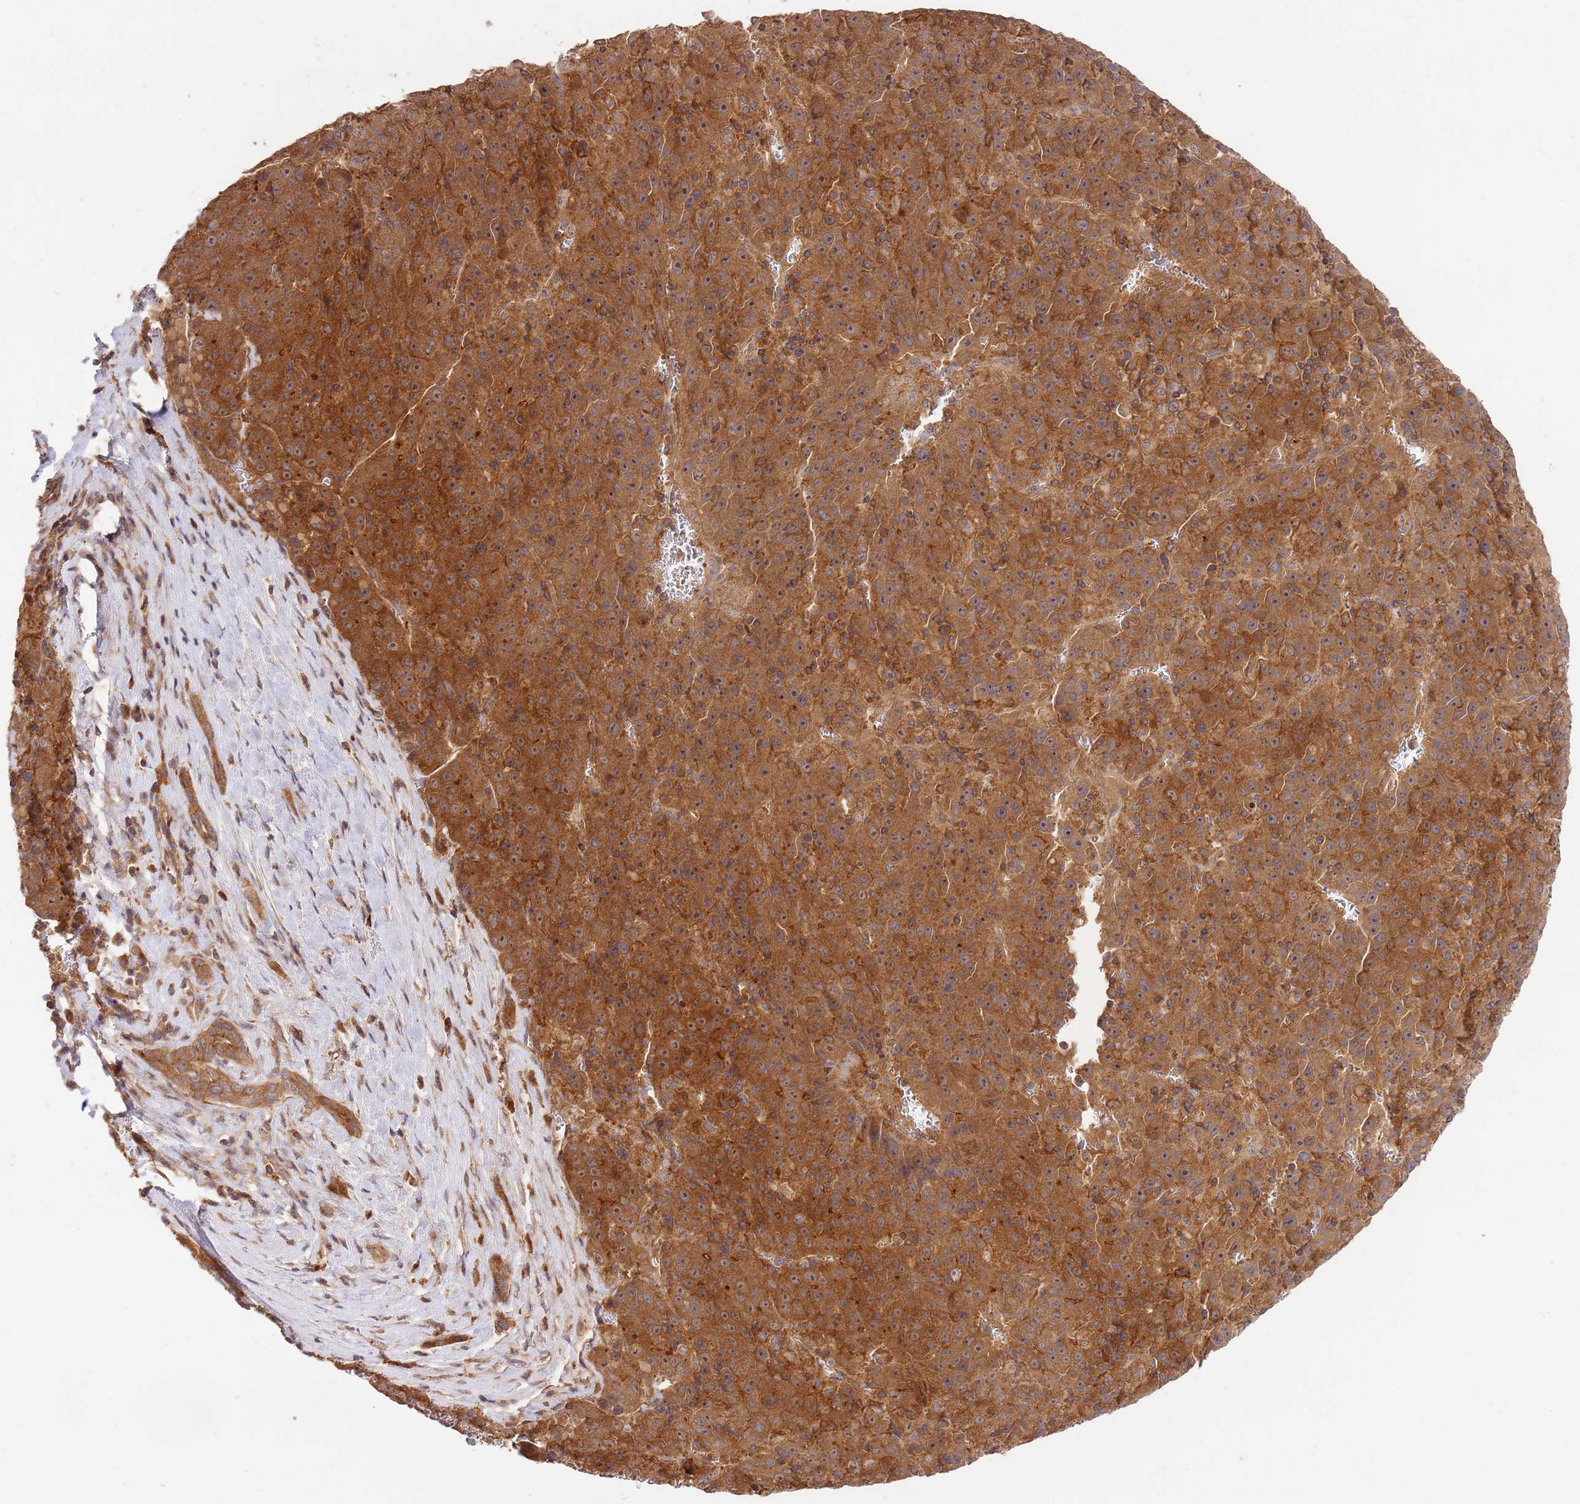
{"staining": {"intensity": "strong", "quantity": ">75%", "location": "cytoplasmic/membranous"}, "tissue": "liver cancer", "cell_type": "Tumor cells", "image_type": "cancer", "snomed": [{"axis": "morphology", "description": "Carcinoma, Hepatocellular, NOS"}, {"axis": "topography", "description": "Liver"}], "caption": "This histopathology image shows immunohistochemistry (IHC) staining of liver cancer, with high strong cytoplasmic/membranous positivity in approximately >75% of tumor cells.", "gene": "GAREM1", "patient": {"sex": "female", "age": 53}}